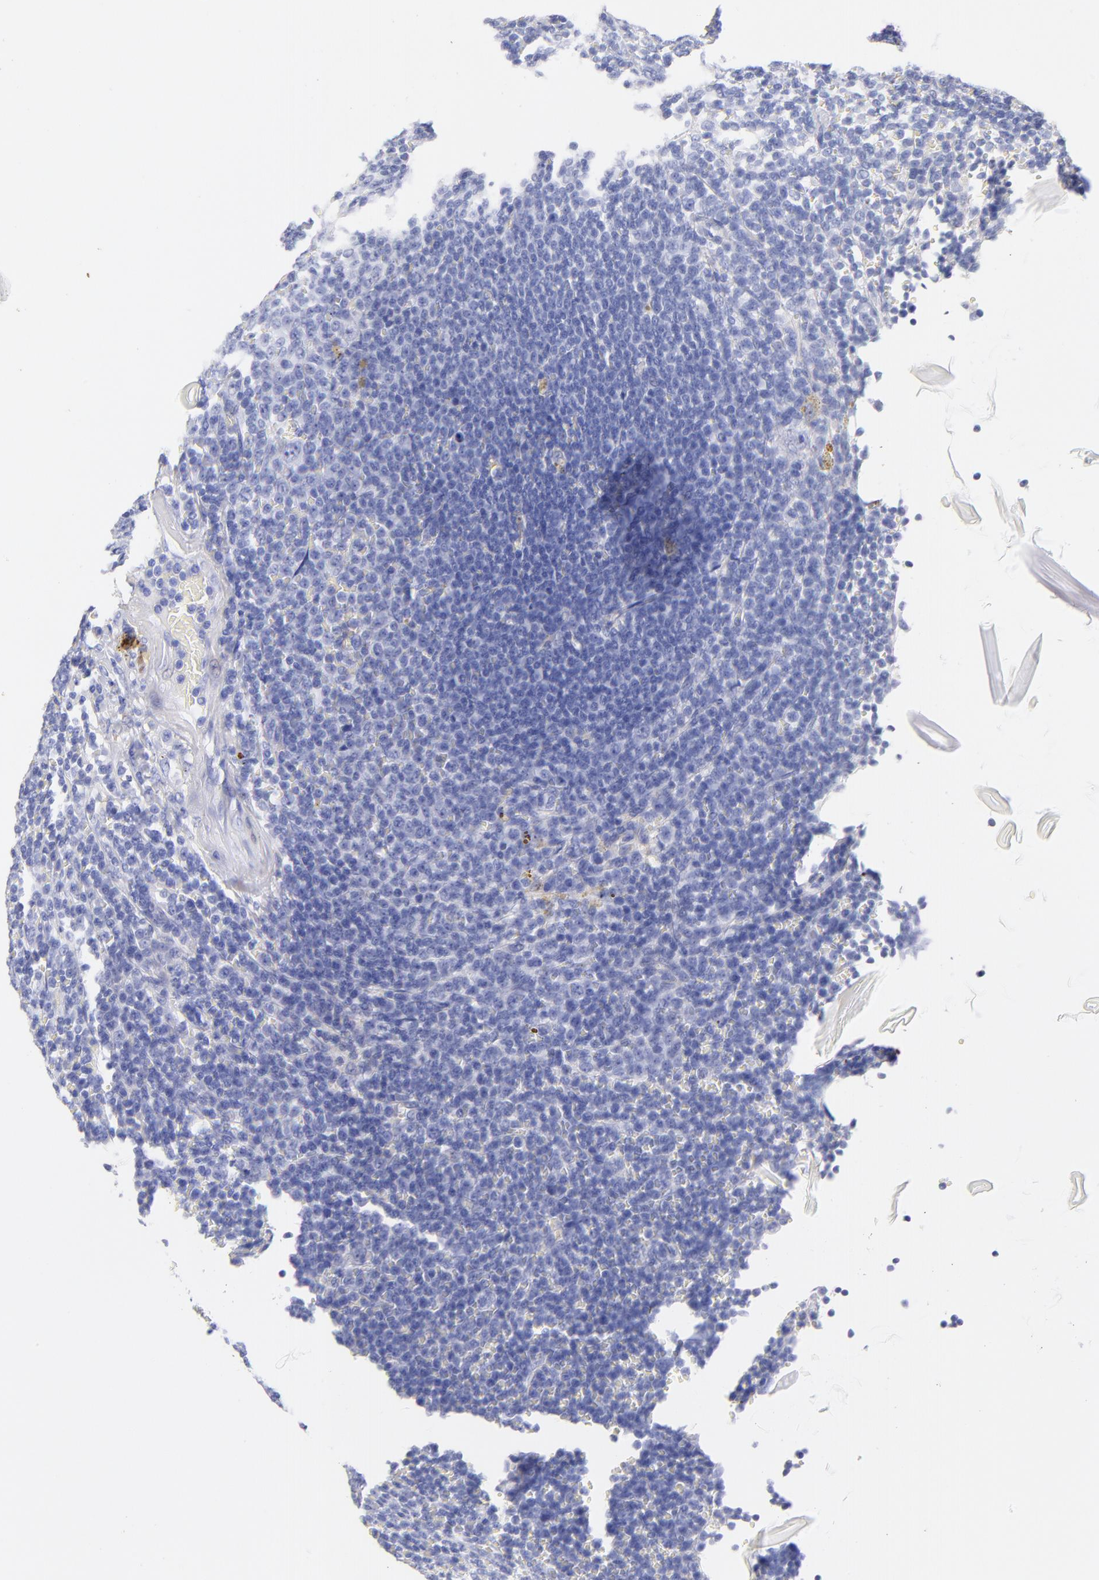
{"staining": {"intensity": "negative", "quantity": "none", "location": "none"}, "tissue": "lymphoma", "cell_type": "Tumor cells", "image_type": "cancer", "snomed": [{"axis": "morphology", "description": "Malignant lymphoma, non-Hodgkin's type, Low grade"}, {"axis": "topography", "description": "Spleen"}], "caption": "A high-resolution micrograph shows immunohistochemistry (IHC) staining of lymphoma, which shows no significant expression in tumor cells. Nuclei are stained in blue.", "gene": "C1QTNF6", "patient": {"sex": "male", "age": 80}}